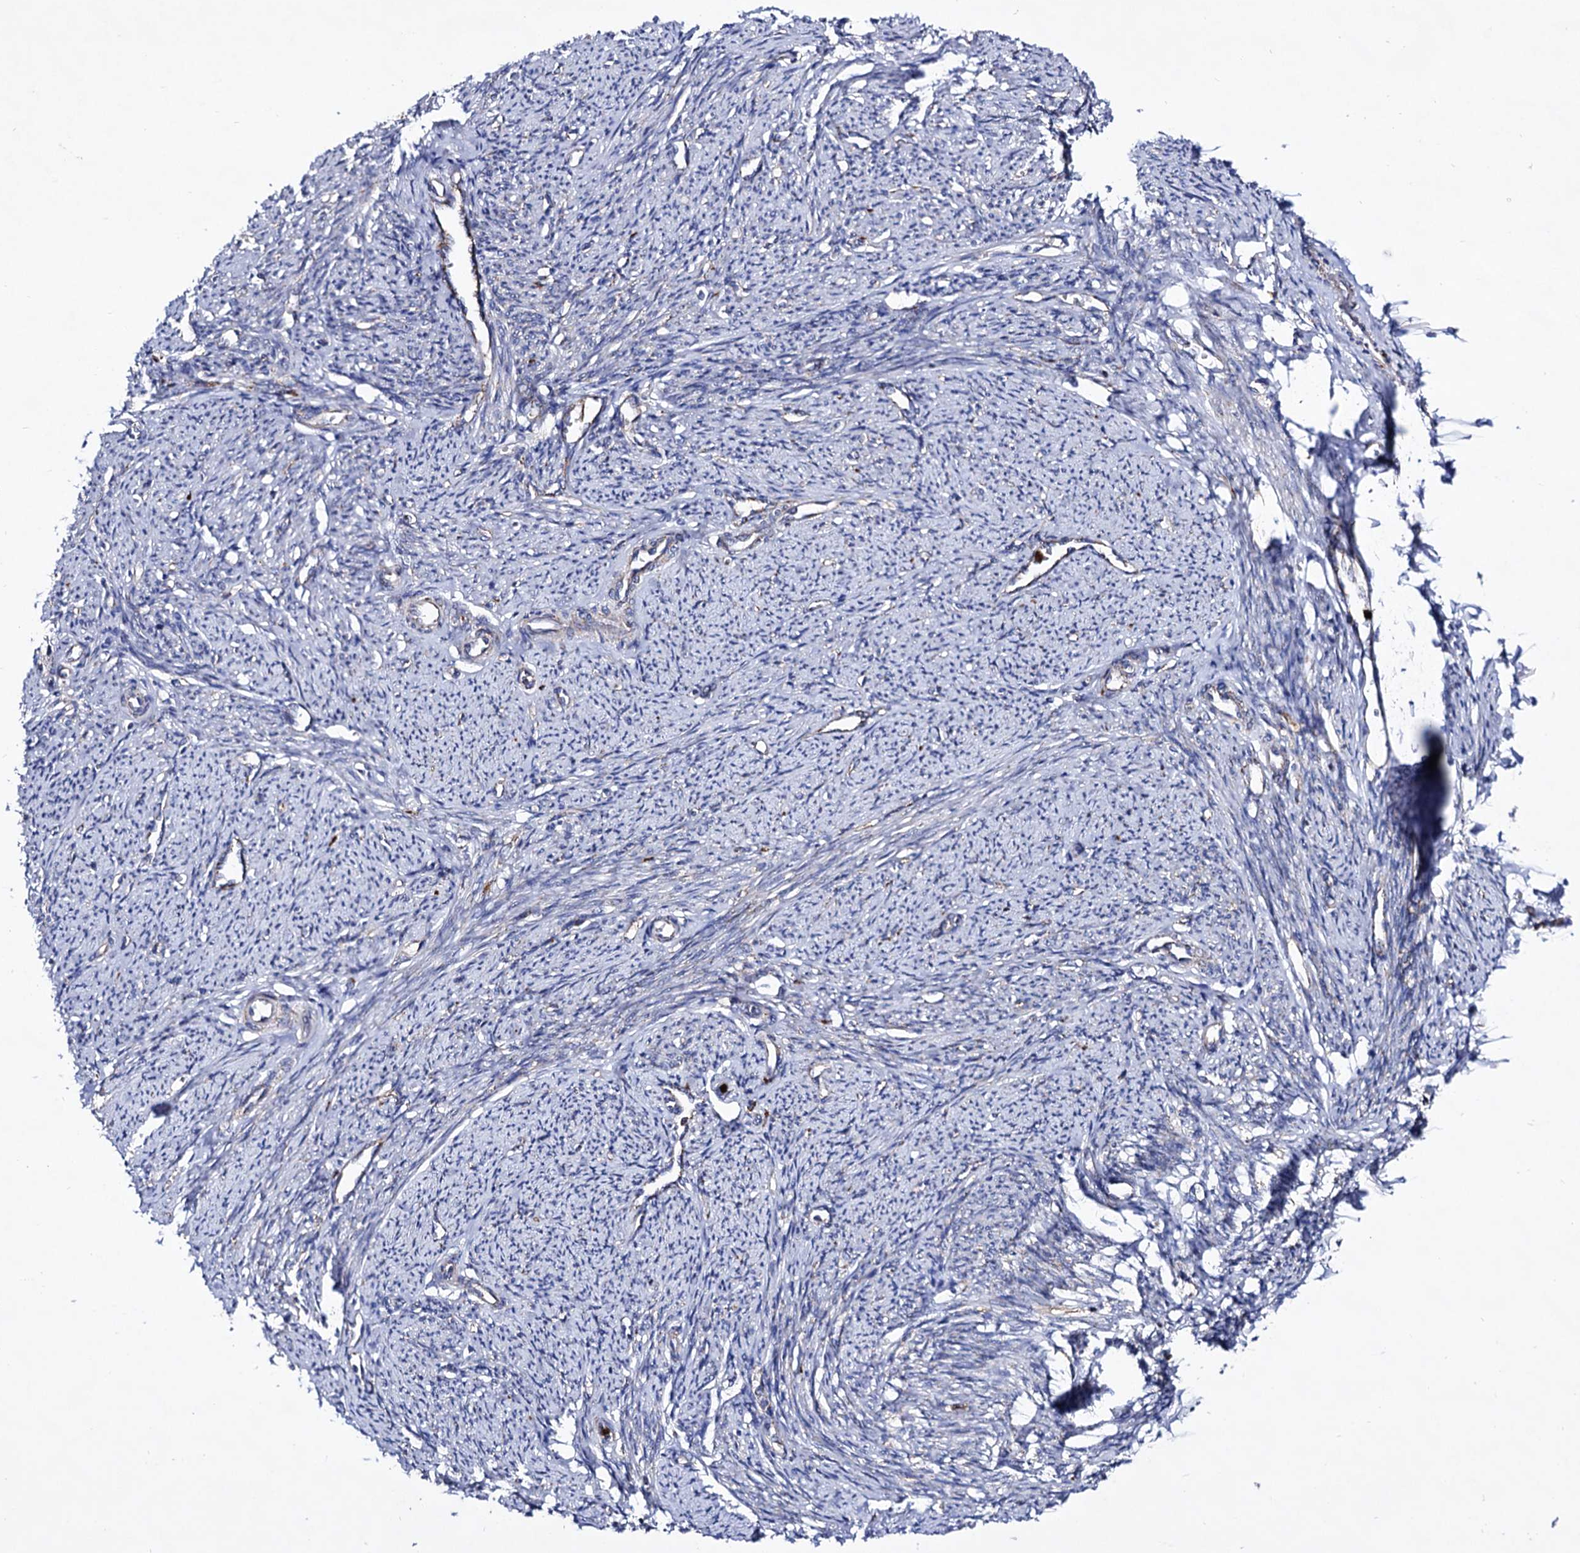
{"staining": {"intensity": "weak", "quantity": "<25%", "location": "cytoplasmic/membranous"}, "tissue": "smooth muscle", "cell_type": "Smooth muscle cells", "image_type": "normal", "snomed": [{"axis": "morphology", "description": "Normal tissue, NOS"}, {"axis": "topography", "description": "Smooth muscle"}, {"axis": "topography", "description": "Uterus"}], "caption": "An immunohistochemistry image of benign smooth muscle is shown. There is no staining in smooth muscle cells of smooth muscle.", "gene": "ACAD9", "patient": {"sex": "female", "age": 59}}